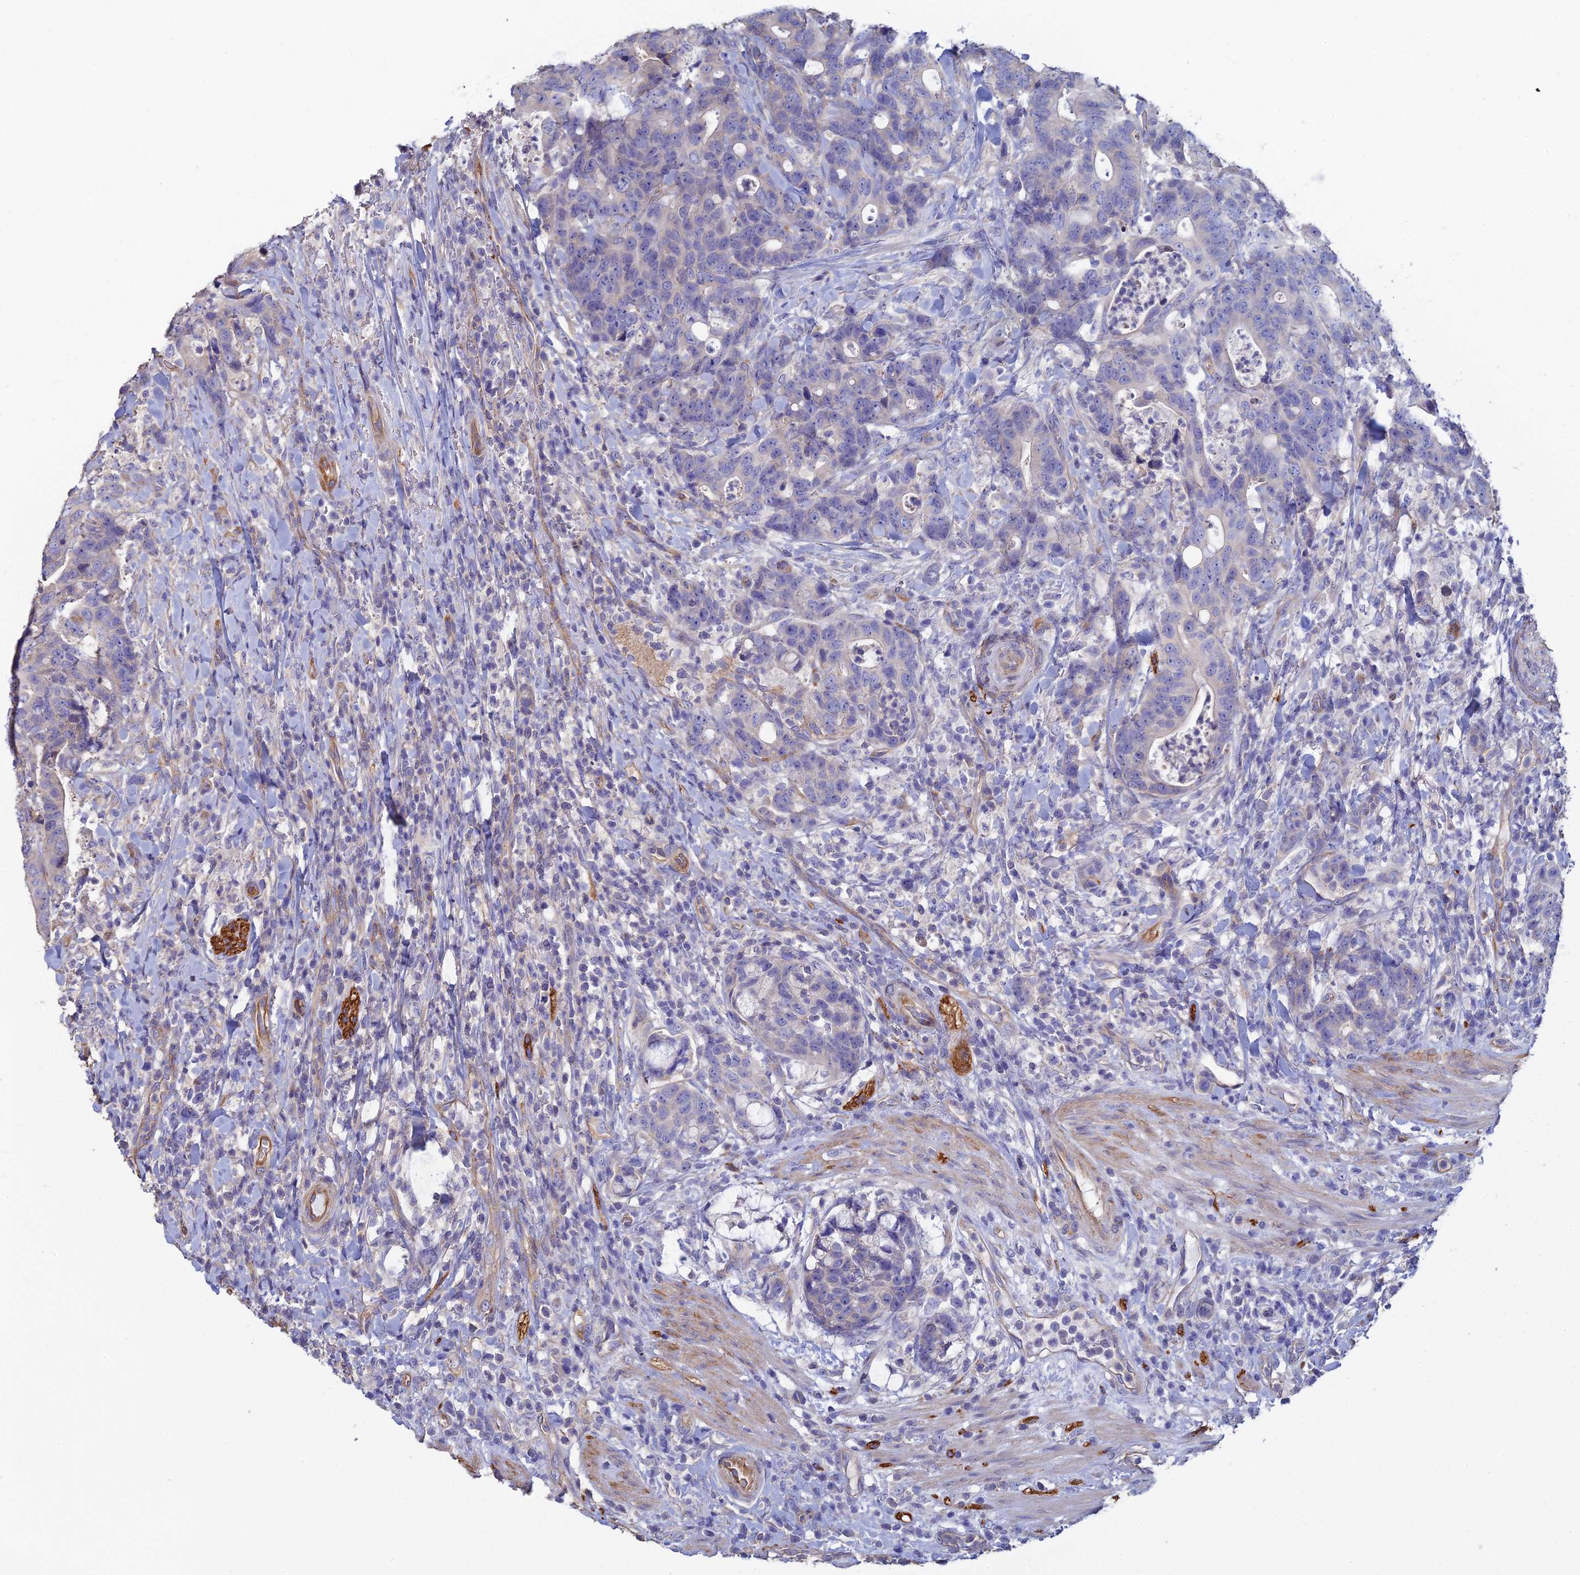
{"staining": {"intensity": "negative", "quantity": "none", "location": "none"}, "tissue": "colorectal cancer", "cell_type": "Tumor cells", "image_type": "cancer", "snomed": [{"axis": "morphology", "description": "Adenocarcinoma, NOS"}, {"axis": "topography", "description": "Colon"}], "caption": "The photomicrograph demonstrates no staining of tumor cells in adenocarcinoma (colorectal). Brightfield microscopy of immunohistochemistry stained with DAB (3,3'-diaminobenzidine) (brown) and hematoxylin (blue), captured at high magnification.", "gene": "PCDHA5", "patient": {"sex": "female", "age": 82}}